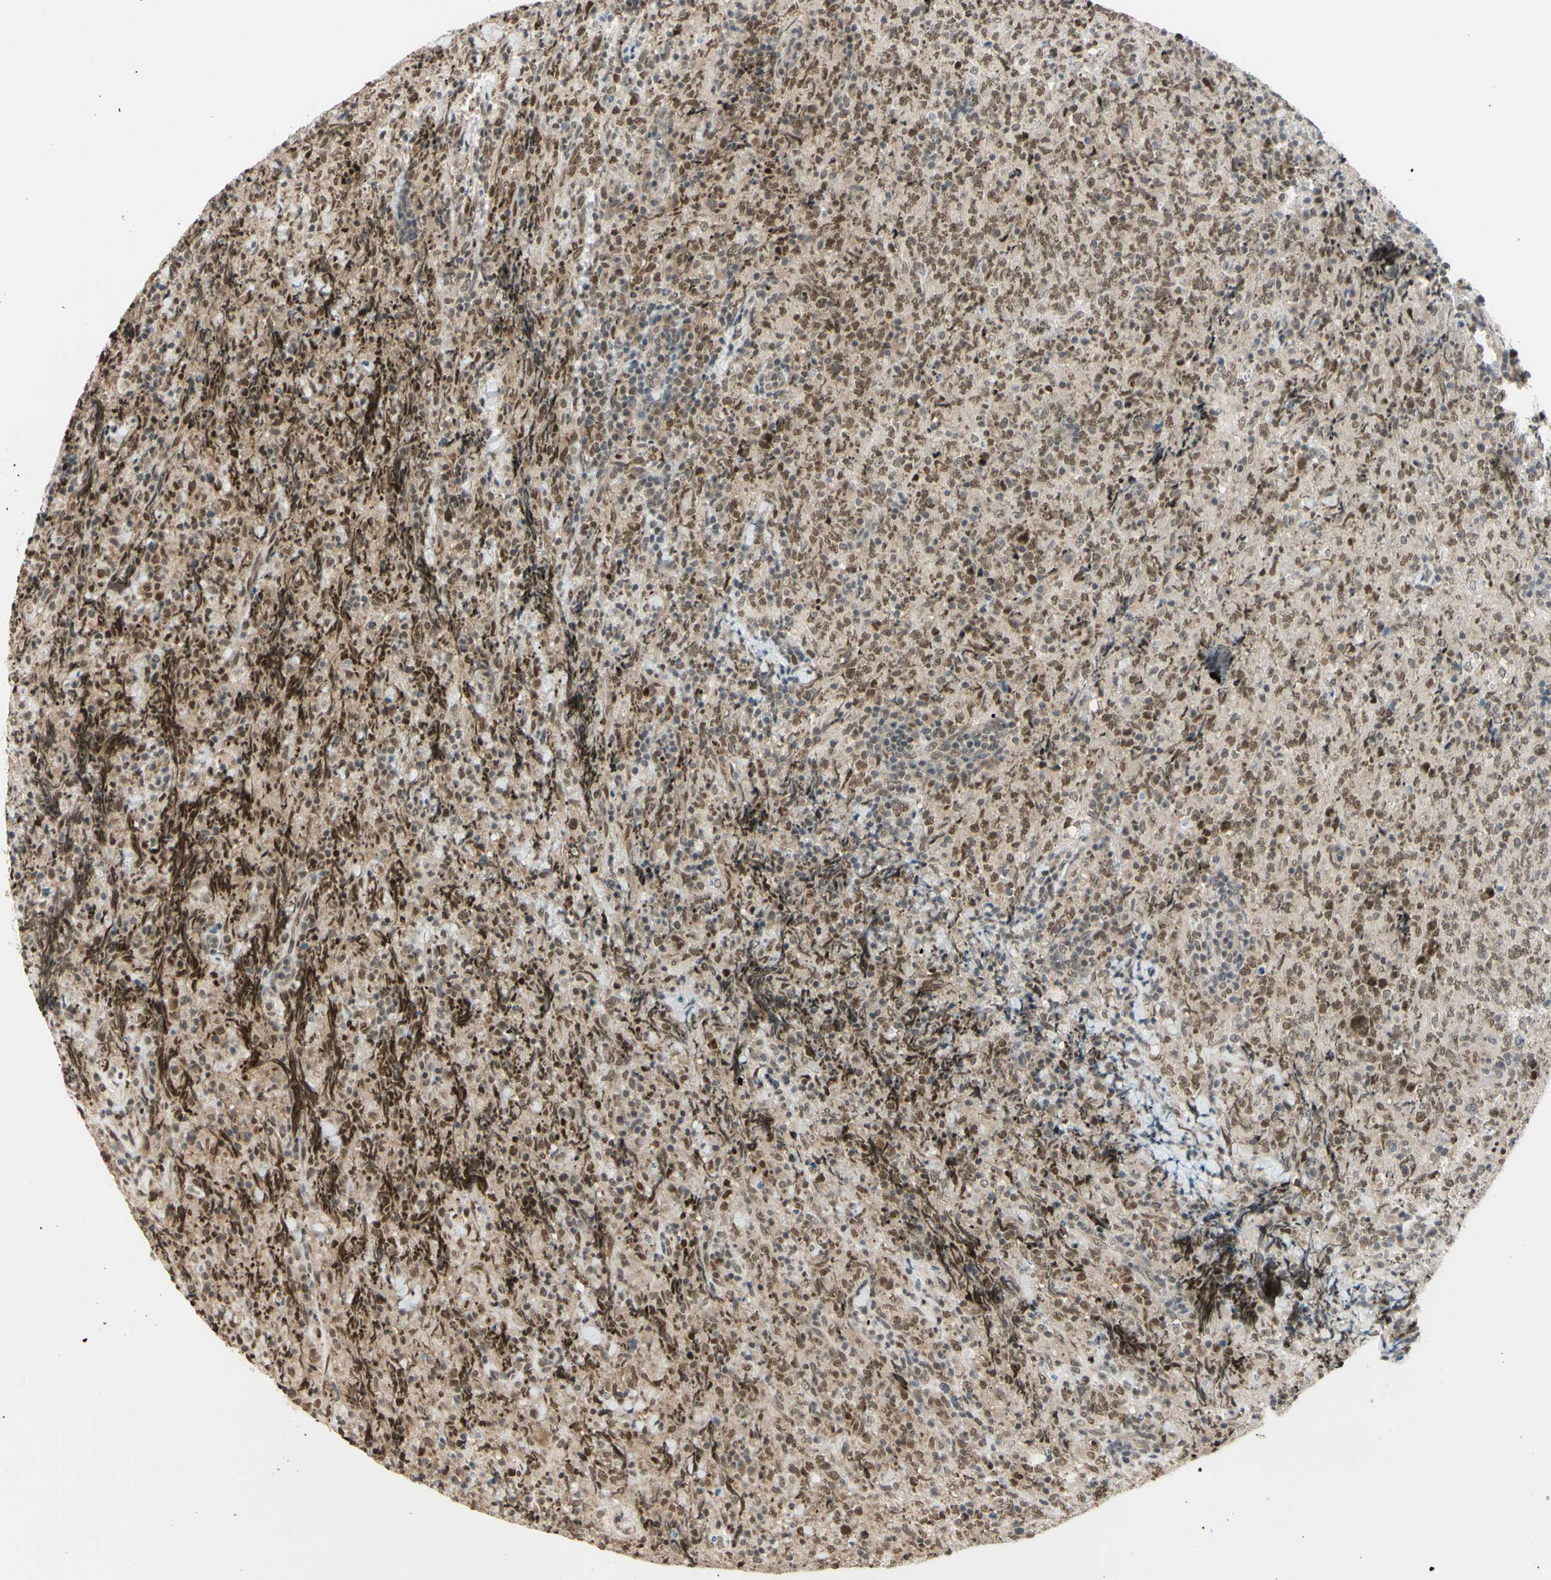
{"staining": {"intensity": "moderate", "quantity": "25%-75%", "location": "cytoplasmic/membranous,nuclear"}, "tissue": "lymphoma", "cell_type": "Tumor cells", "image_type": "cancer", "snomed": [{"axis": "morphology", "description": "Malignant lymphoma, non-Hodgkin's type, High grade"}, {"axis": "topography", "description": "Tonsil"}], "caption": "Immunohistochemical staining of human malignant lymphoma, non-Hodgkin's type (high-grade) shows medium levels of moderate cytoplasmic/membranous and nuclear staining in about 25%-75% of tumor cells.", "gene": "BRMS1", "patient": {"sex": "female", "age": 36}}